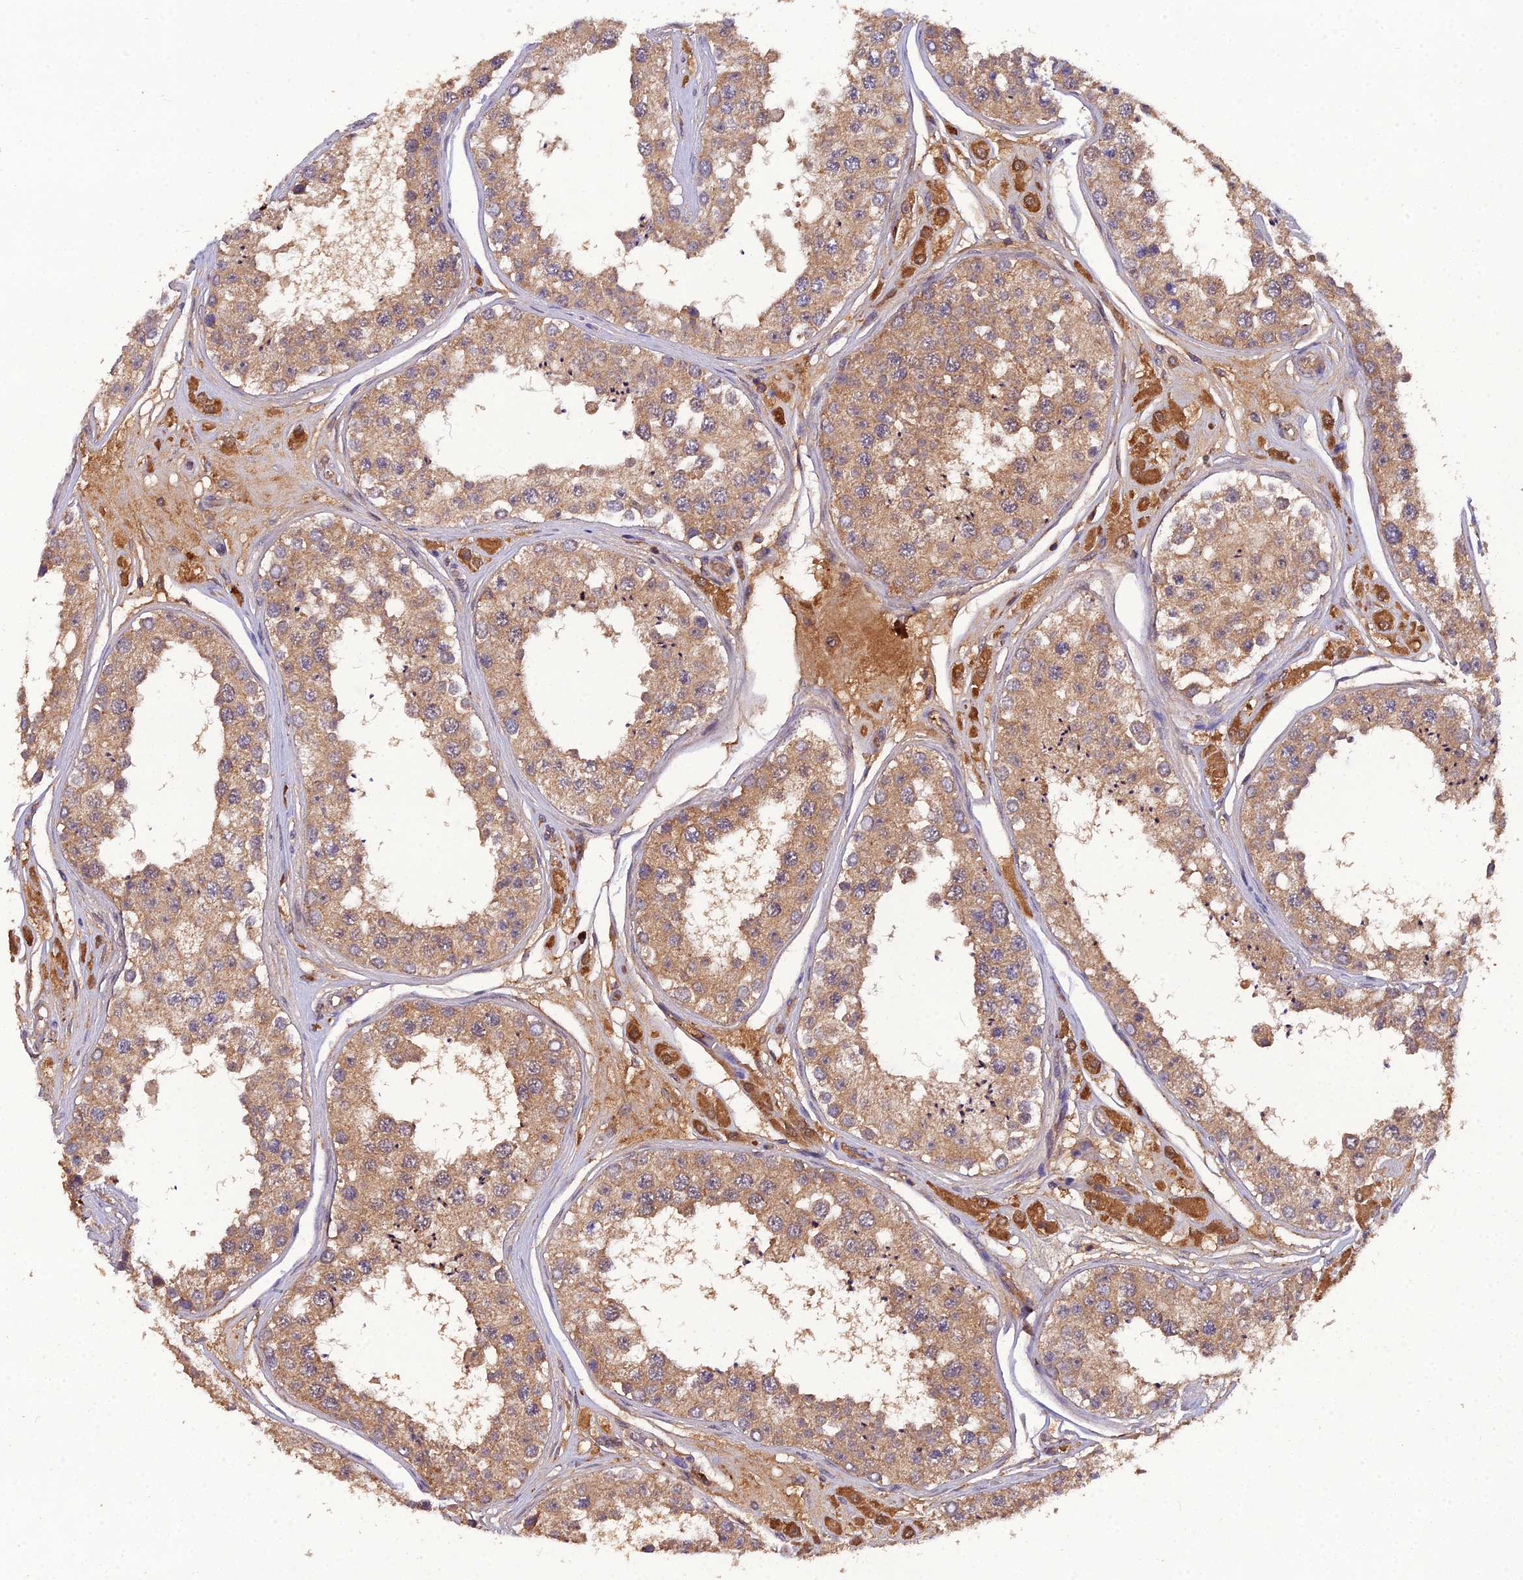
{"staining": {"intensity": "moderate", "quantity": ">75%", "location": "cytoplasmic/membranous"}, "tissue": "testis", "cell_type": "Cells in seminiferous ducts", "image_type": "normal", "snomed": [{"axis": "morphology", "description": "Normal tissue, NOS"}, {"axis": "topography", "description": "Testis"}], "caption": "A brown stain highlights moderate cytoplasmic/membranous positivity of a protein in cells in seminiferous ducts of unremarkable testis.", "gene": "TMEM258", "patient": {"sex": "male", "age": 25}}